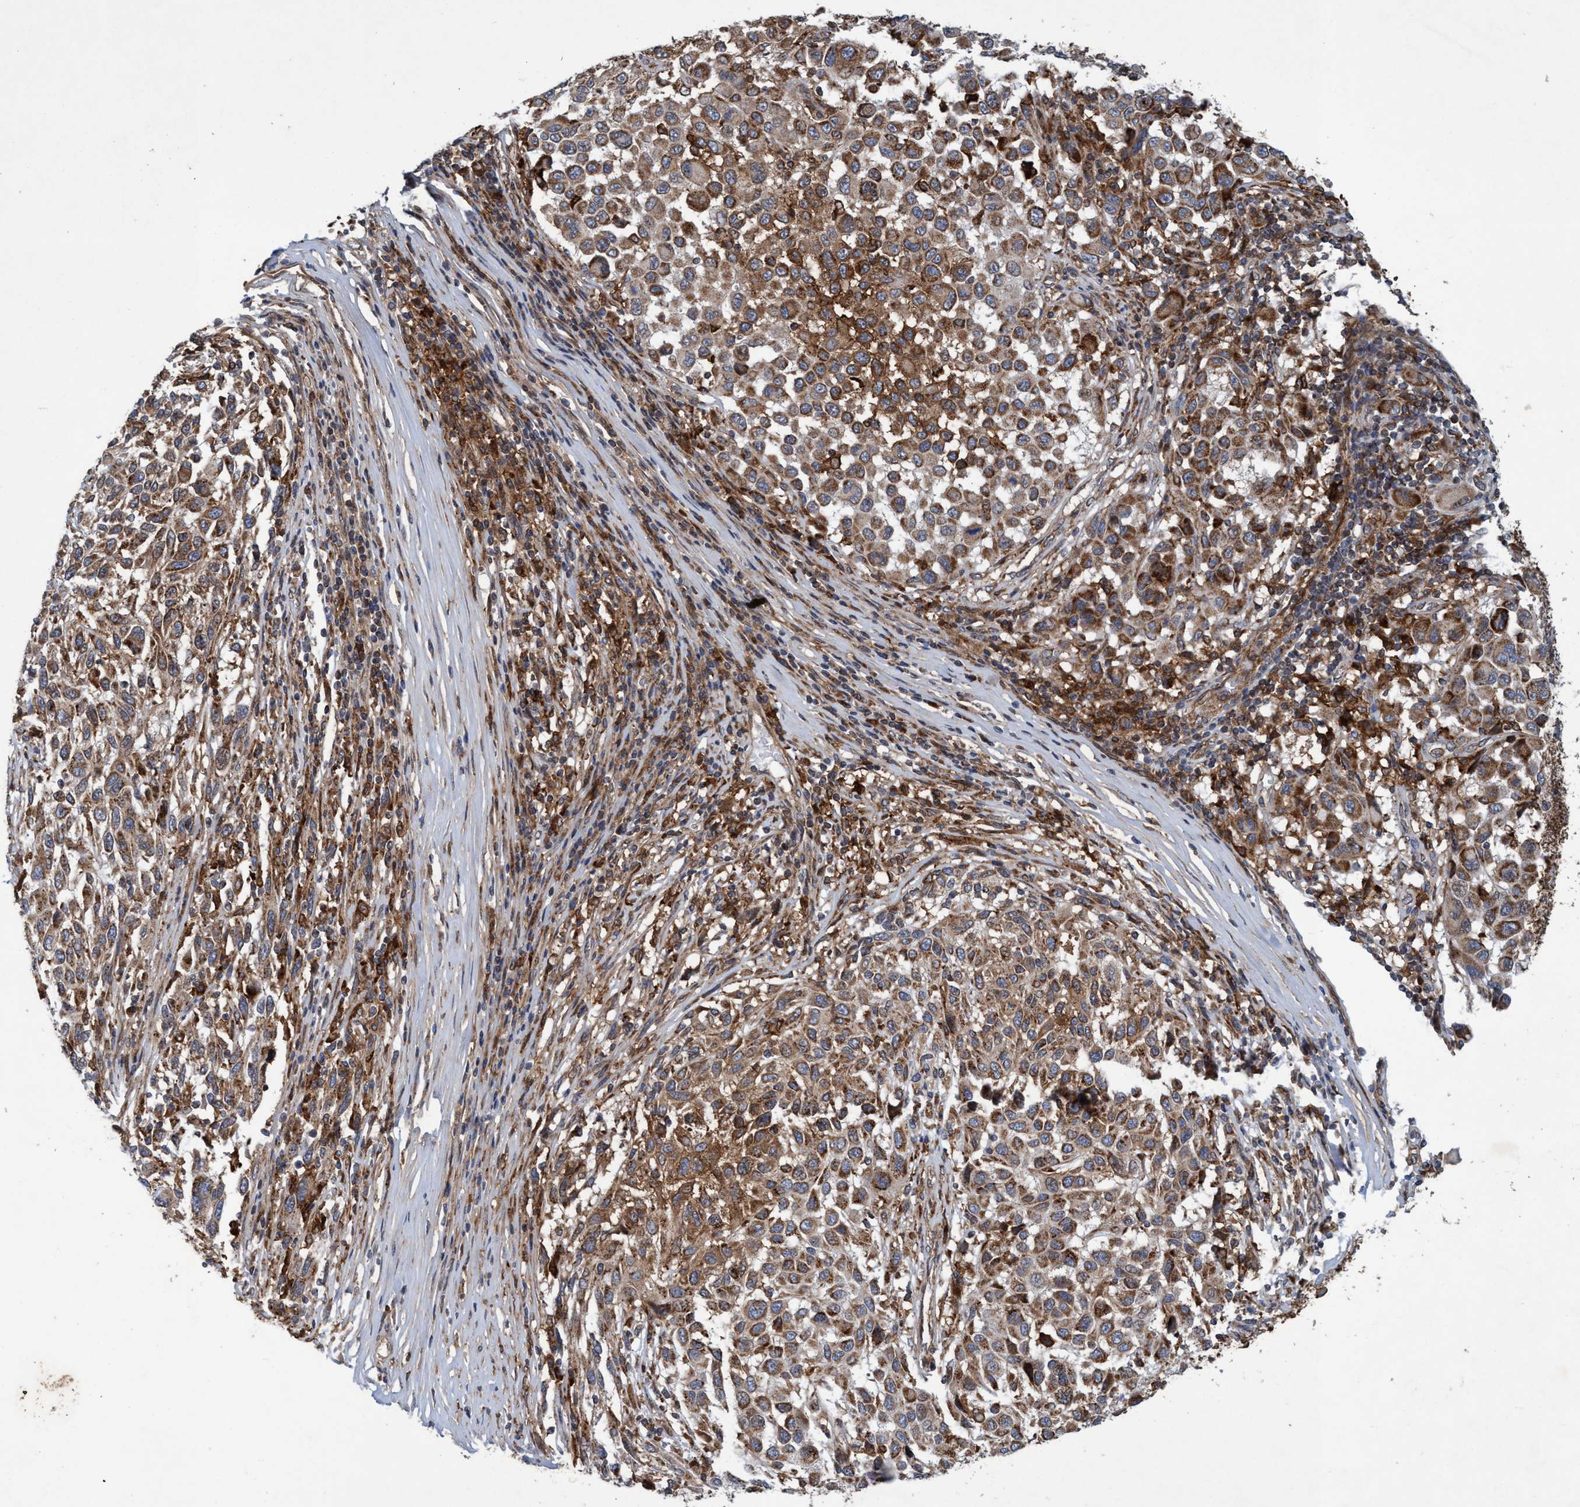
{"staining": {"intensity": "strong", "quantity": "25%-75%", "location": "cytoplasmic/membranous"}, "tissue": "melanoma", "cell_type": "Tumor cells", "image_type": "cancer", "snomed": [{"axis": "morphology", "description": "Malignant melanoma, Metastatic site"}, {"axis": "topography", "description": "Lymph node"}], "caption": "Melanoma tissue reveals strong cytoplasmic/membranous positivity in about 25%-75% of tumor cells, visualized by immunohistochemistry. (Stains: DAB in brown, nuclei in blue, Microscopy: brightfield microscopy at high magnification).", "gene": "SLC16A3", "patient": {"sex": "male", "age": 61}}